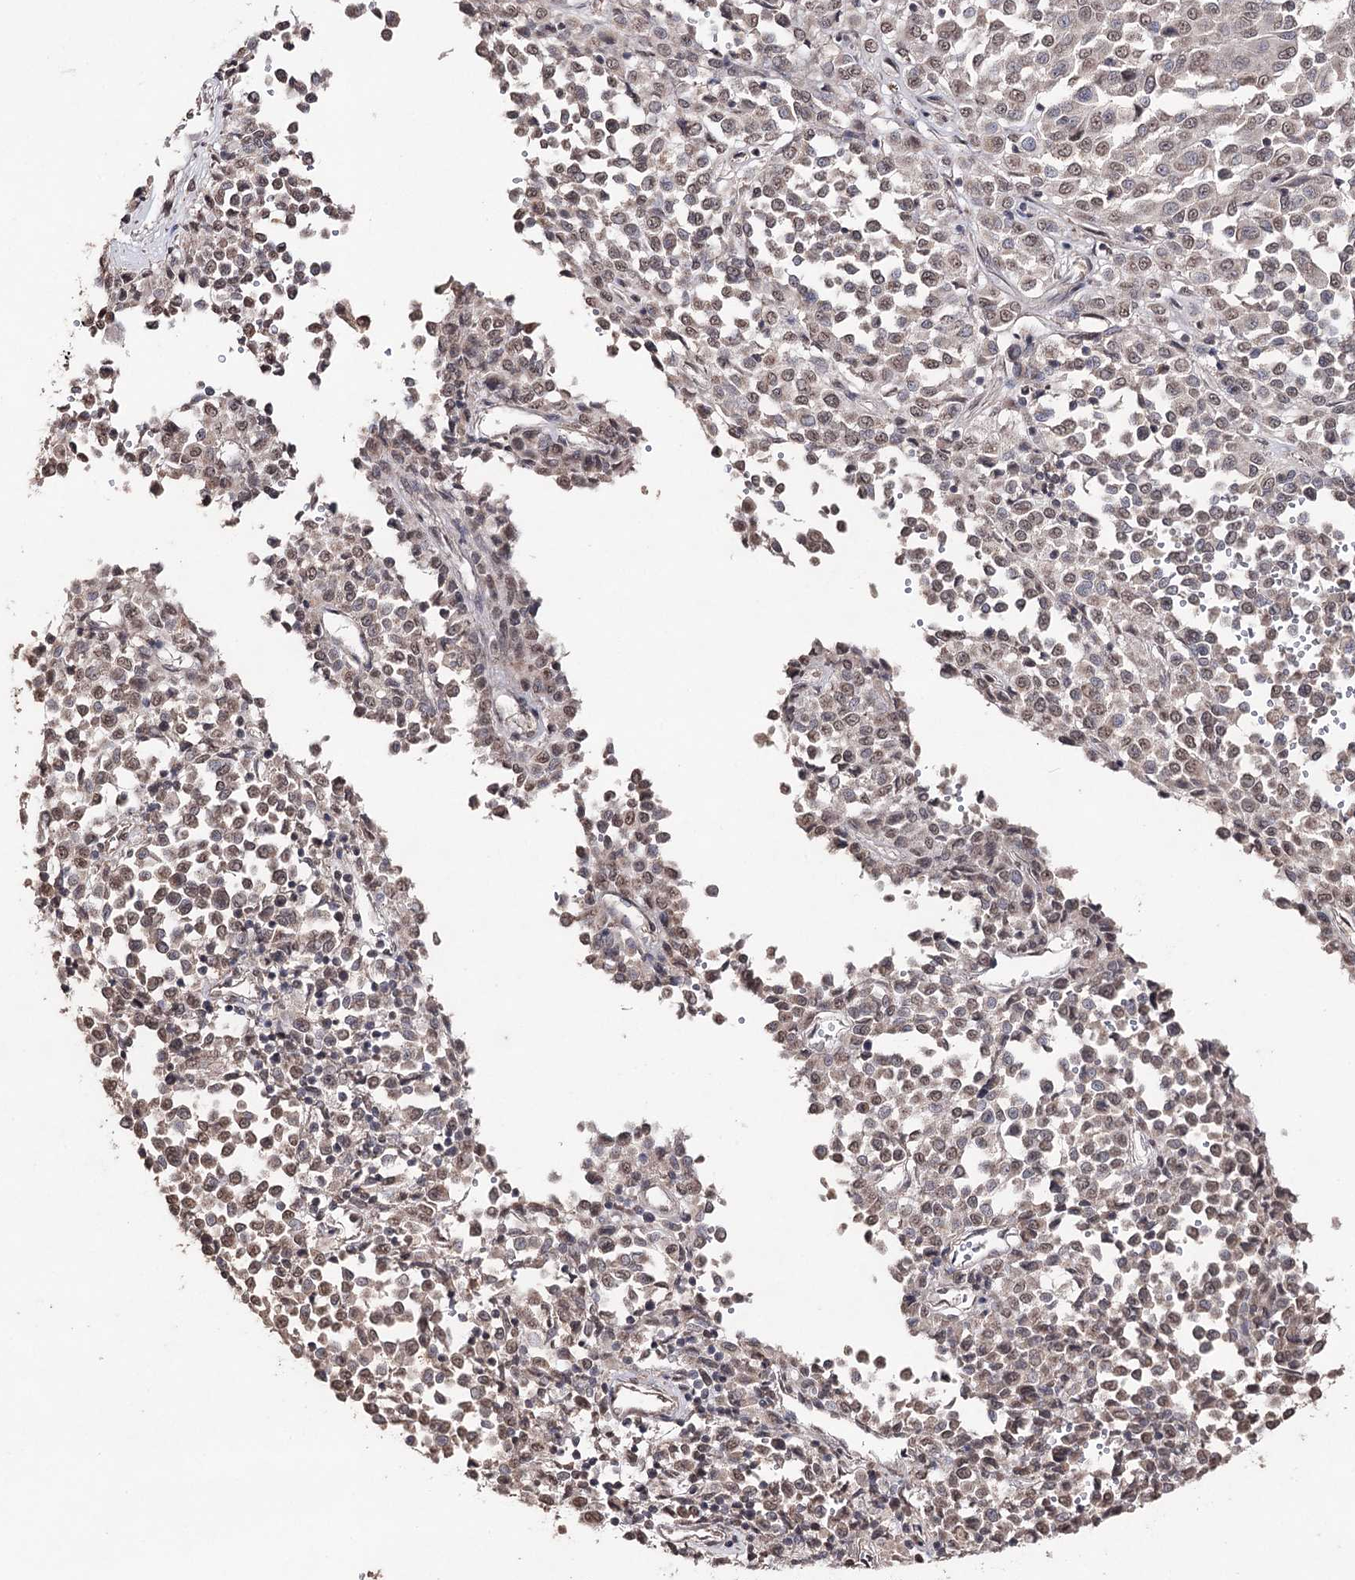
{"staining": {"intensity": "weak", "quantity": "25%-75%", "location": "nuclear"}, "tissue": "melanoma", "cell_type": "Tumor cells", "image_type": "cancer", "snomed": [{"axis": "morphology", "description": "Malignant melanoma, Metastatic site"}, {"axis": "topography", "description": "Pancreas"}], "caption": "Malignant melanoma (metastatic site) tissue demonstrates weak nuclear positivity in approximately 25%-75% of tumor cells, visualized by immunohistochemistry.", "gene": "ATG14", "patient": {"sex": "female", "age": 30}}